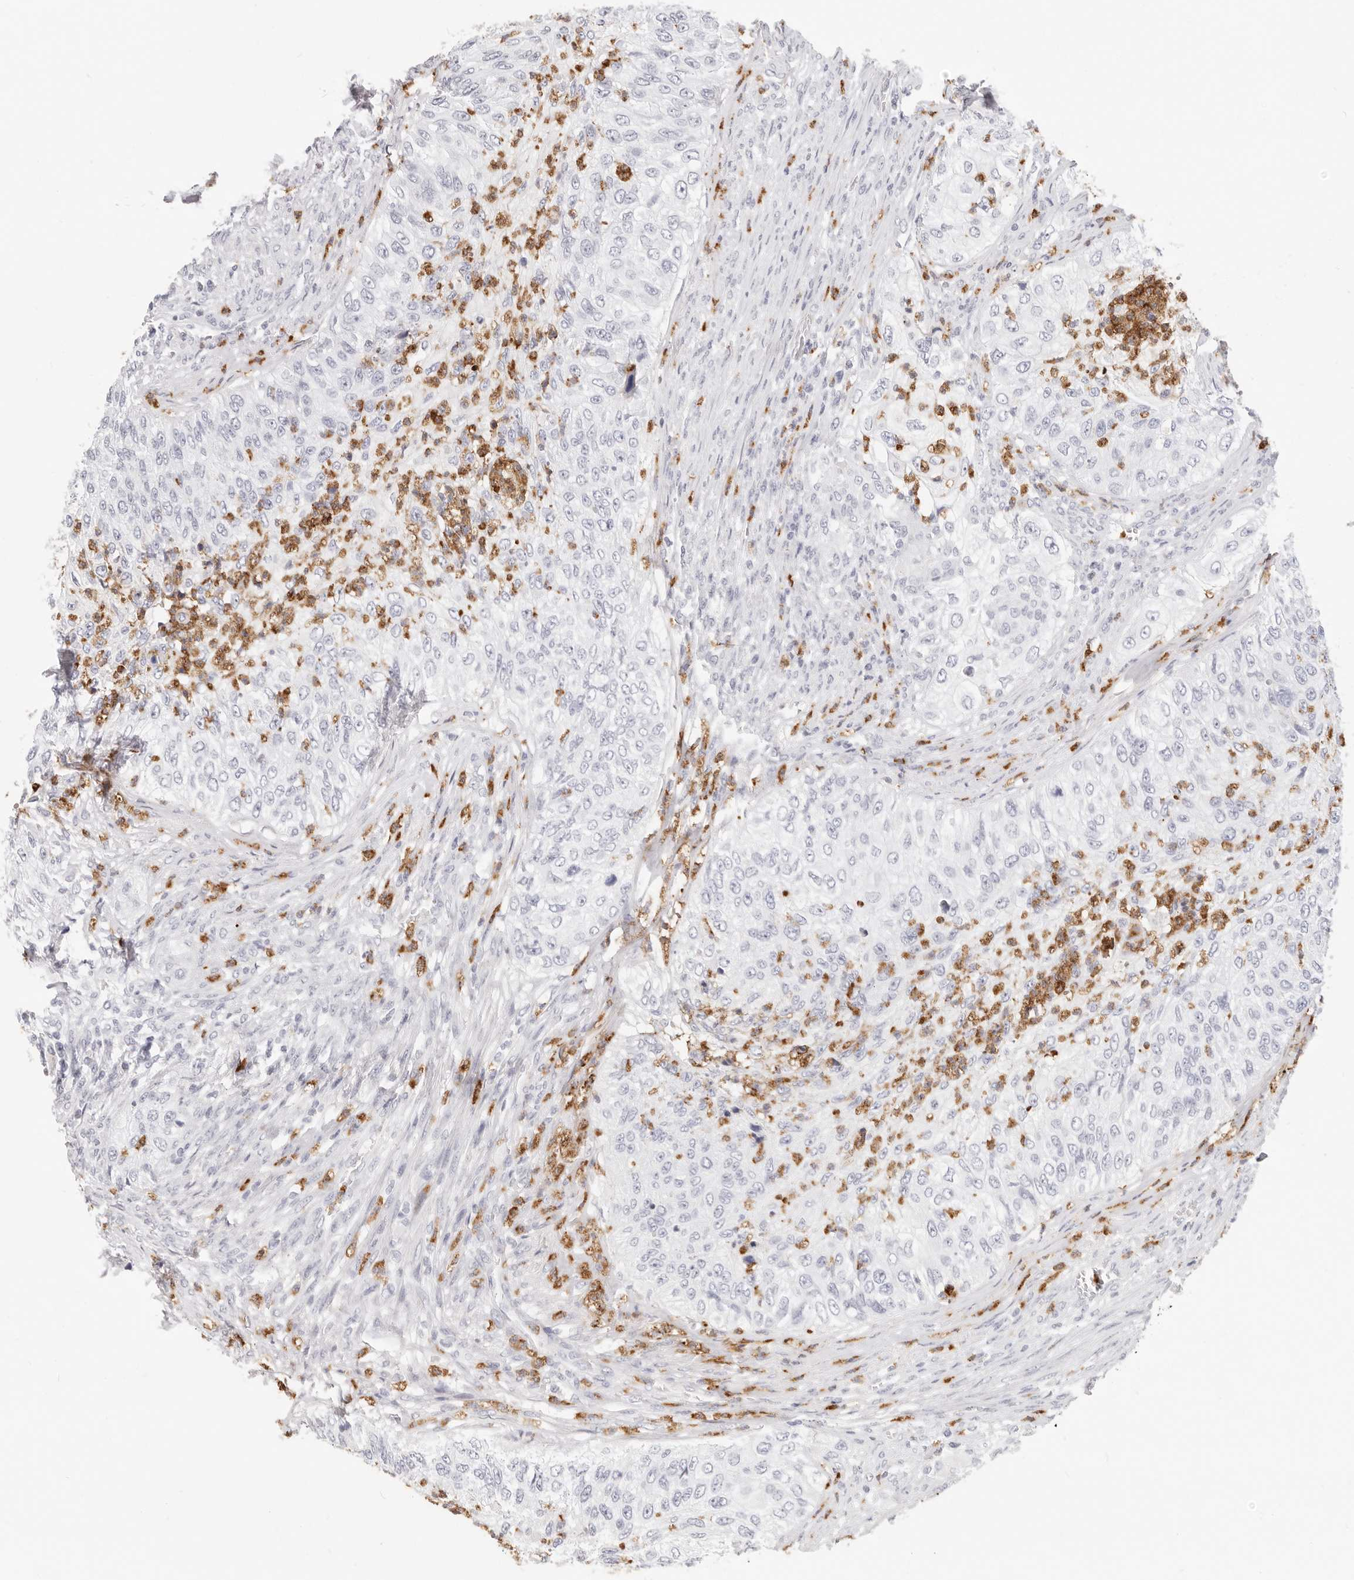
{"staining": {"intensity": "negative", "quantity": "none", "location": "none"}, "tissue": "urothelial cancer", "cell_type": "Tumor cells", "image_type": "cancer", "snomed": [{"axis": "morphology", "description": "Urothelial carcinoma, High grade"}, {"axis": "topography", "description": "Urinary bladder"}], "caption": "Urothelial cancer was stained to show a protein in brown. There is no significant expression in tumor cells. (Immunohistochemistry (ihc), brightfield microscopy, high magnification).", "gene": "CAMP", "patient": {"sex": "female", "age": 60}}